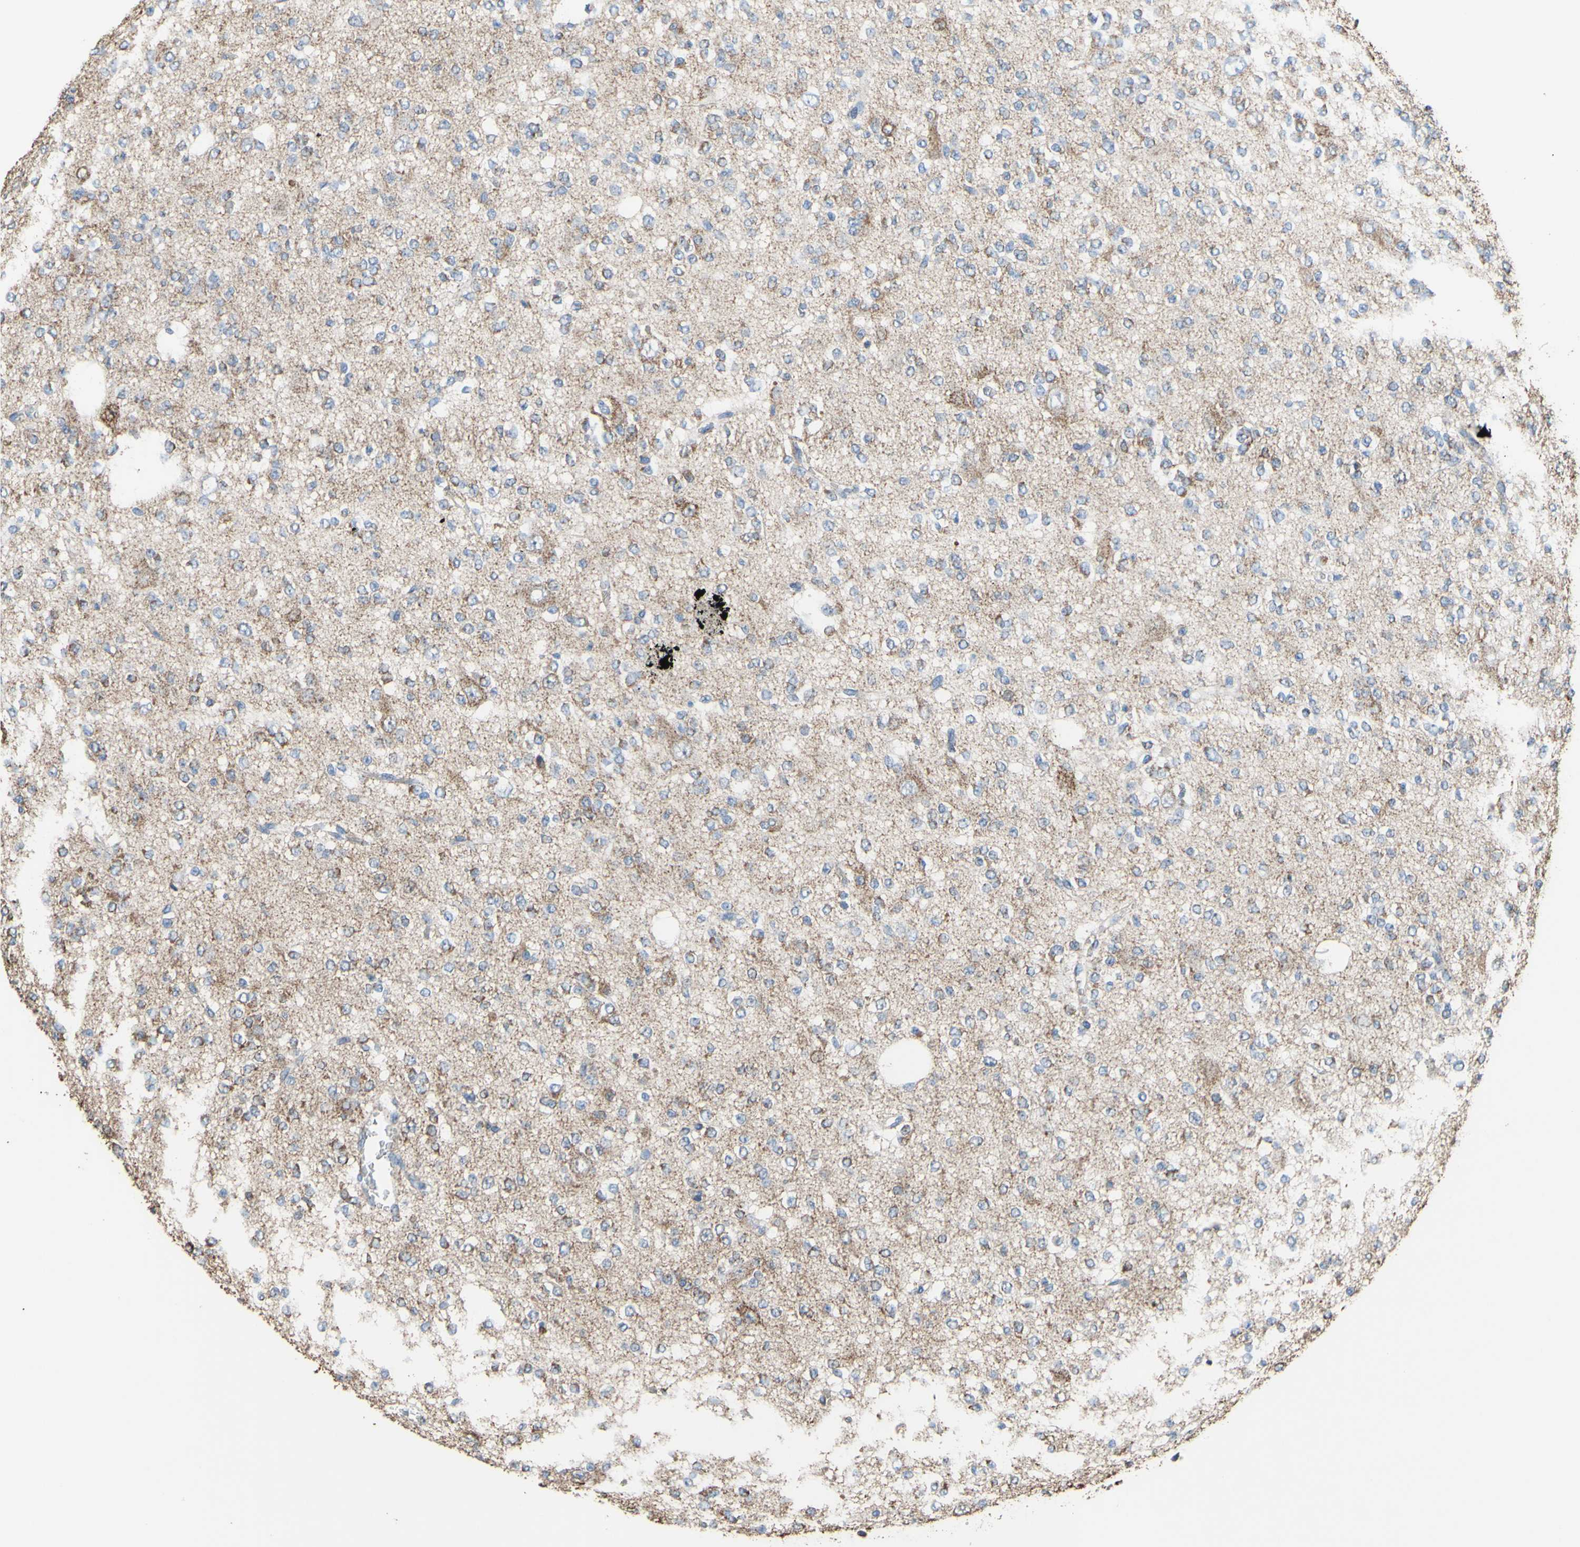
{"staining": {"intensity": "weak", "quantity": "<25%", "location": "cytoplasmic/membranous"}, "tissue": "glioma", "cell_type": "Tumor cells", "image_type": "cancer", "snomed": [{"axis": "morphology", "description": "Glioma, malignant, Low grade"}, {"axis": "topography", "description": "Brain"}], "caption": "A micrograph of human malignant low-grade glioma is negative for staining in tumor cells.", "gene": "CMKLR2", "patient": {"sex": "male", "age": 38}}